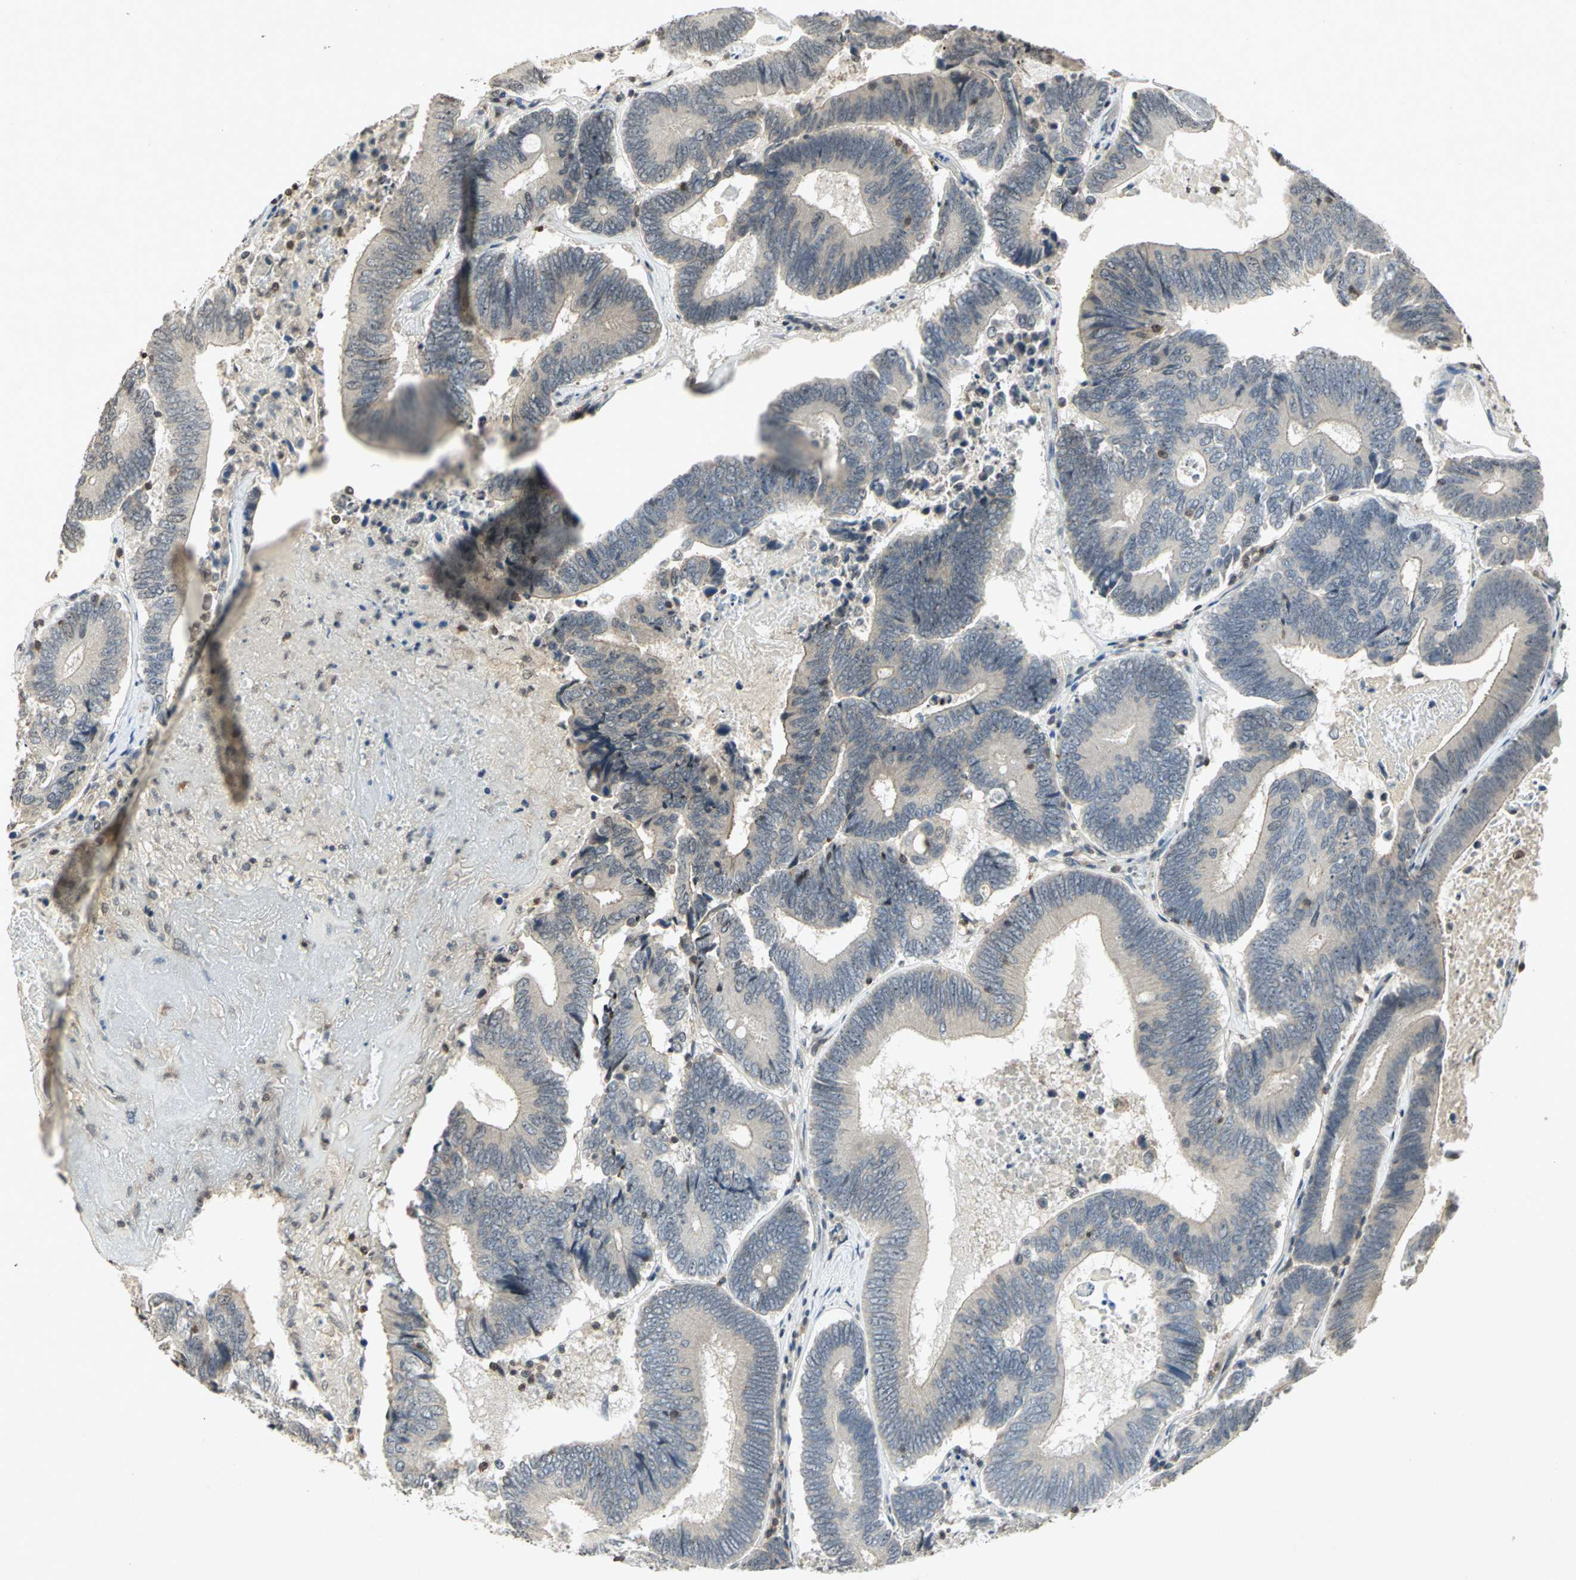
{"staining": {"intensity": "negative", "quantity": "none", "location": "none"}, "tissue": "colorectal cancer", "cell_type": "Tumor cells", "image_type": "cancer", "snomed": [{"axis": "morphology", "description": "Adenocarcinoma, NOS"}, {"axis": "topography", "description": "Colon"}], "caption": "Immunohistochemistry (IHC) image of neoplastic tissue: human adenocarcinoma (colorectal) stained with DAB (3,3'-diaminobenzidine) demonstrates no significant protein positivity in tumor cells.", "gene": "IL16", "patient": {"sex": "female", "age": 78}}